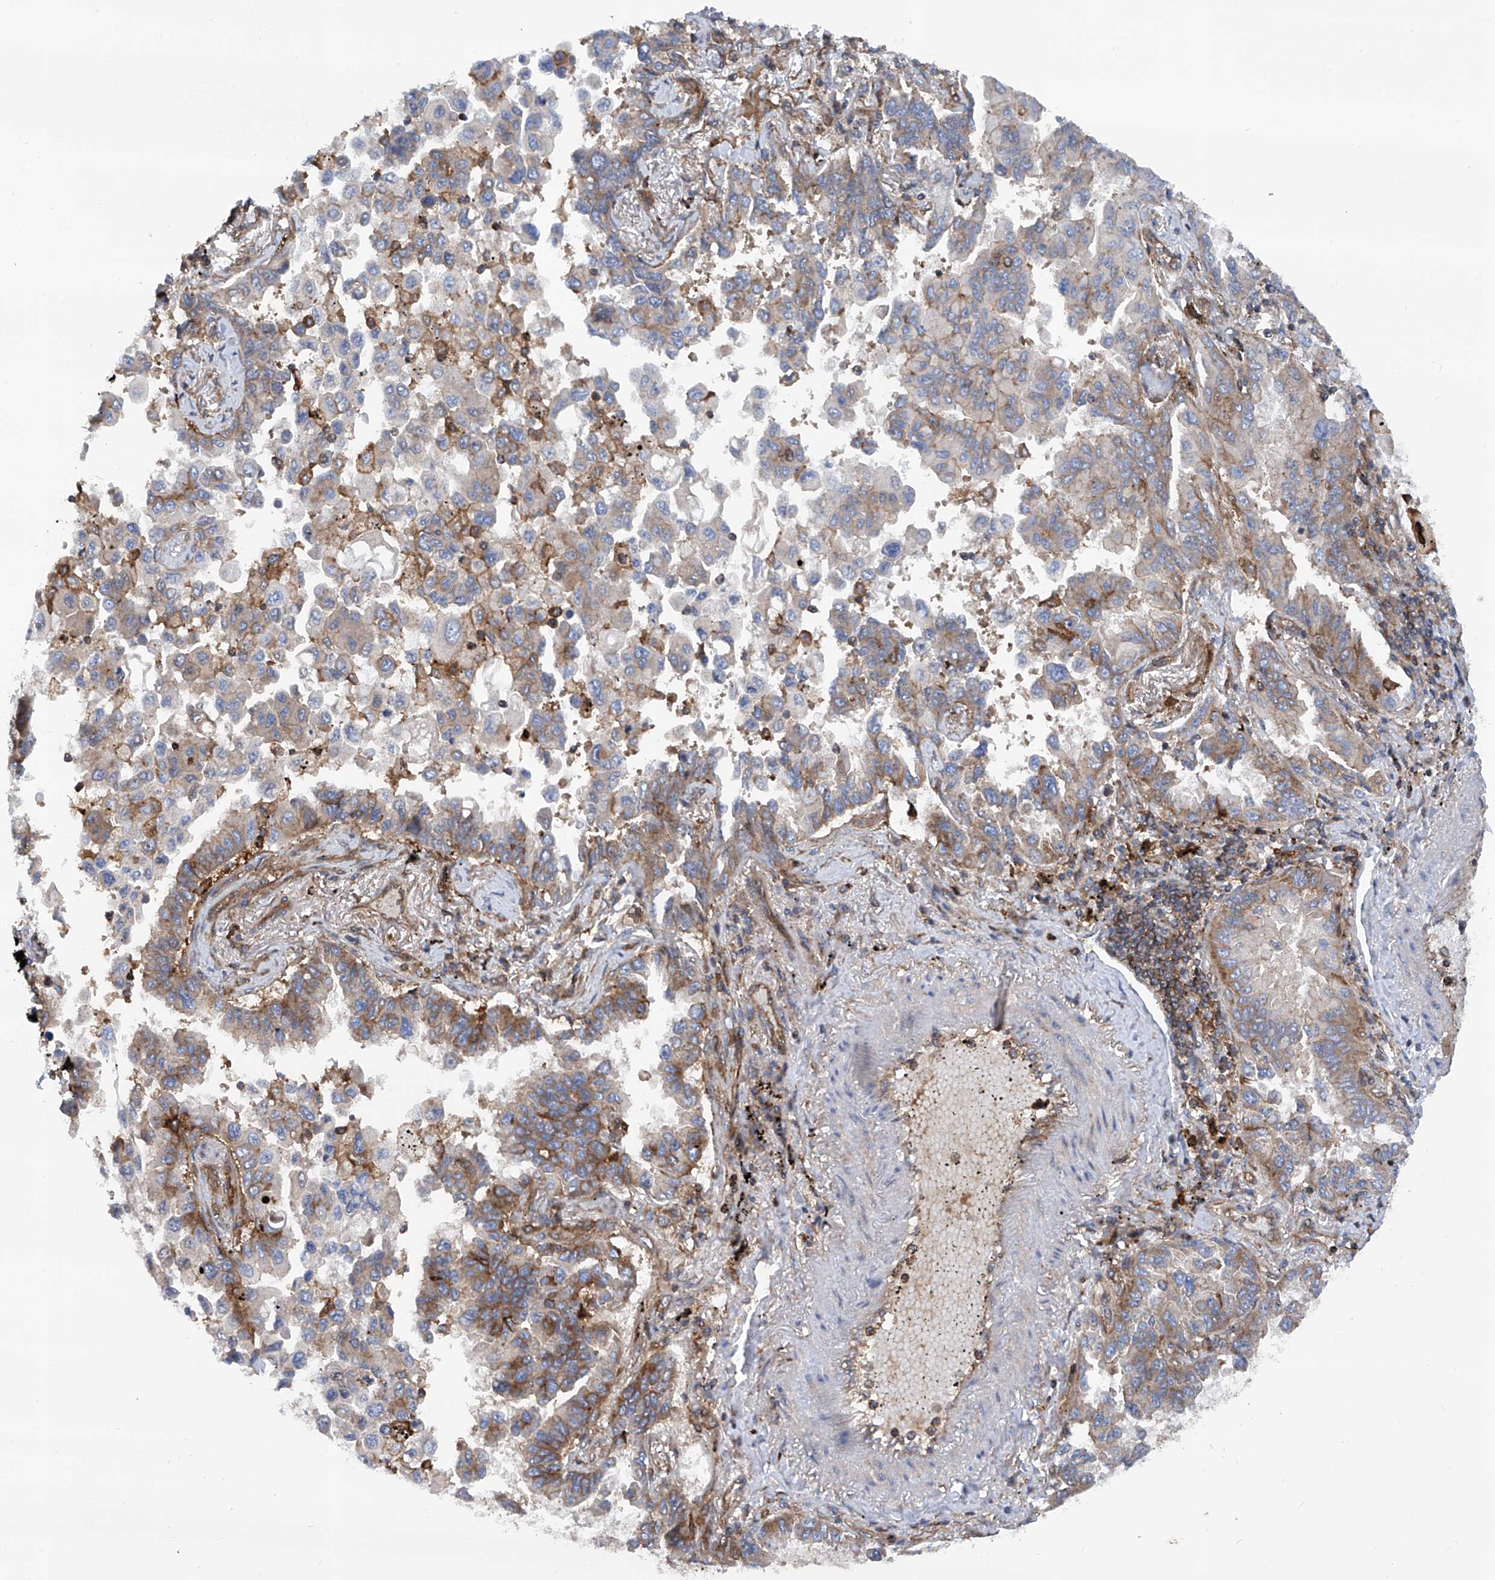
{"staining": {"intensity": "moderate", "quantity": "25%-75%", "location": "cytoplasmic/membranous"}, "tissue": "lung cancer", "cell_type": "Tumor cells", "image_type": "cancer", "snomed": [{"axis": "morphology", "description": "Adenocarcinoma, NOS"}, {"axis": "topography", "description": "Lung"}], "caption": "An image of lung adenocarcinoma stained for a protein demonstrates moderate cytoplasmic/membranous brown staining in tumor cells.", "gene": "SMAP1", "patient": {"sex": "female", "age": 67}}